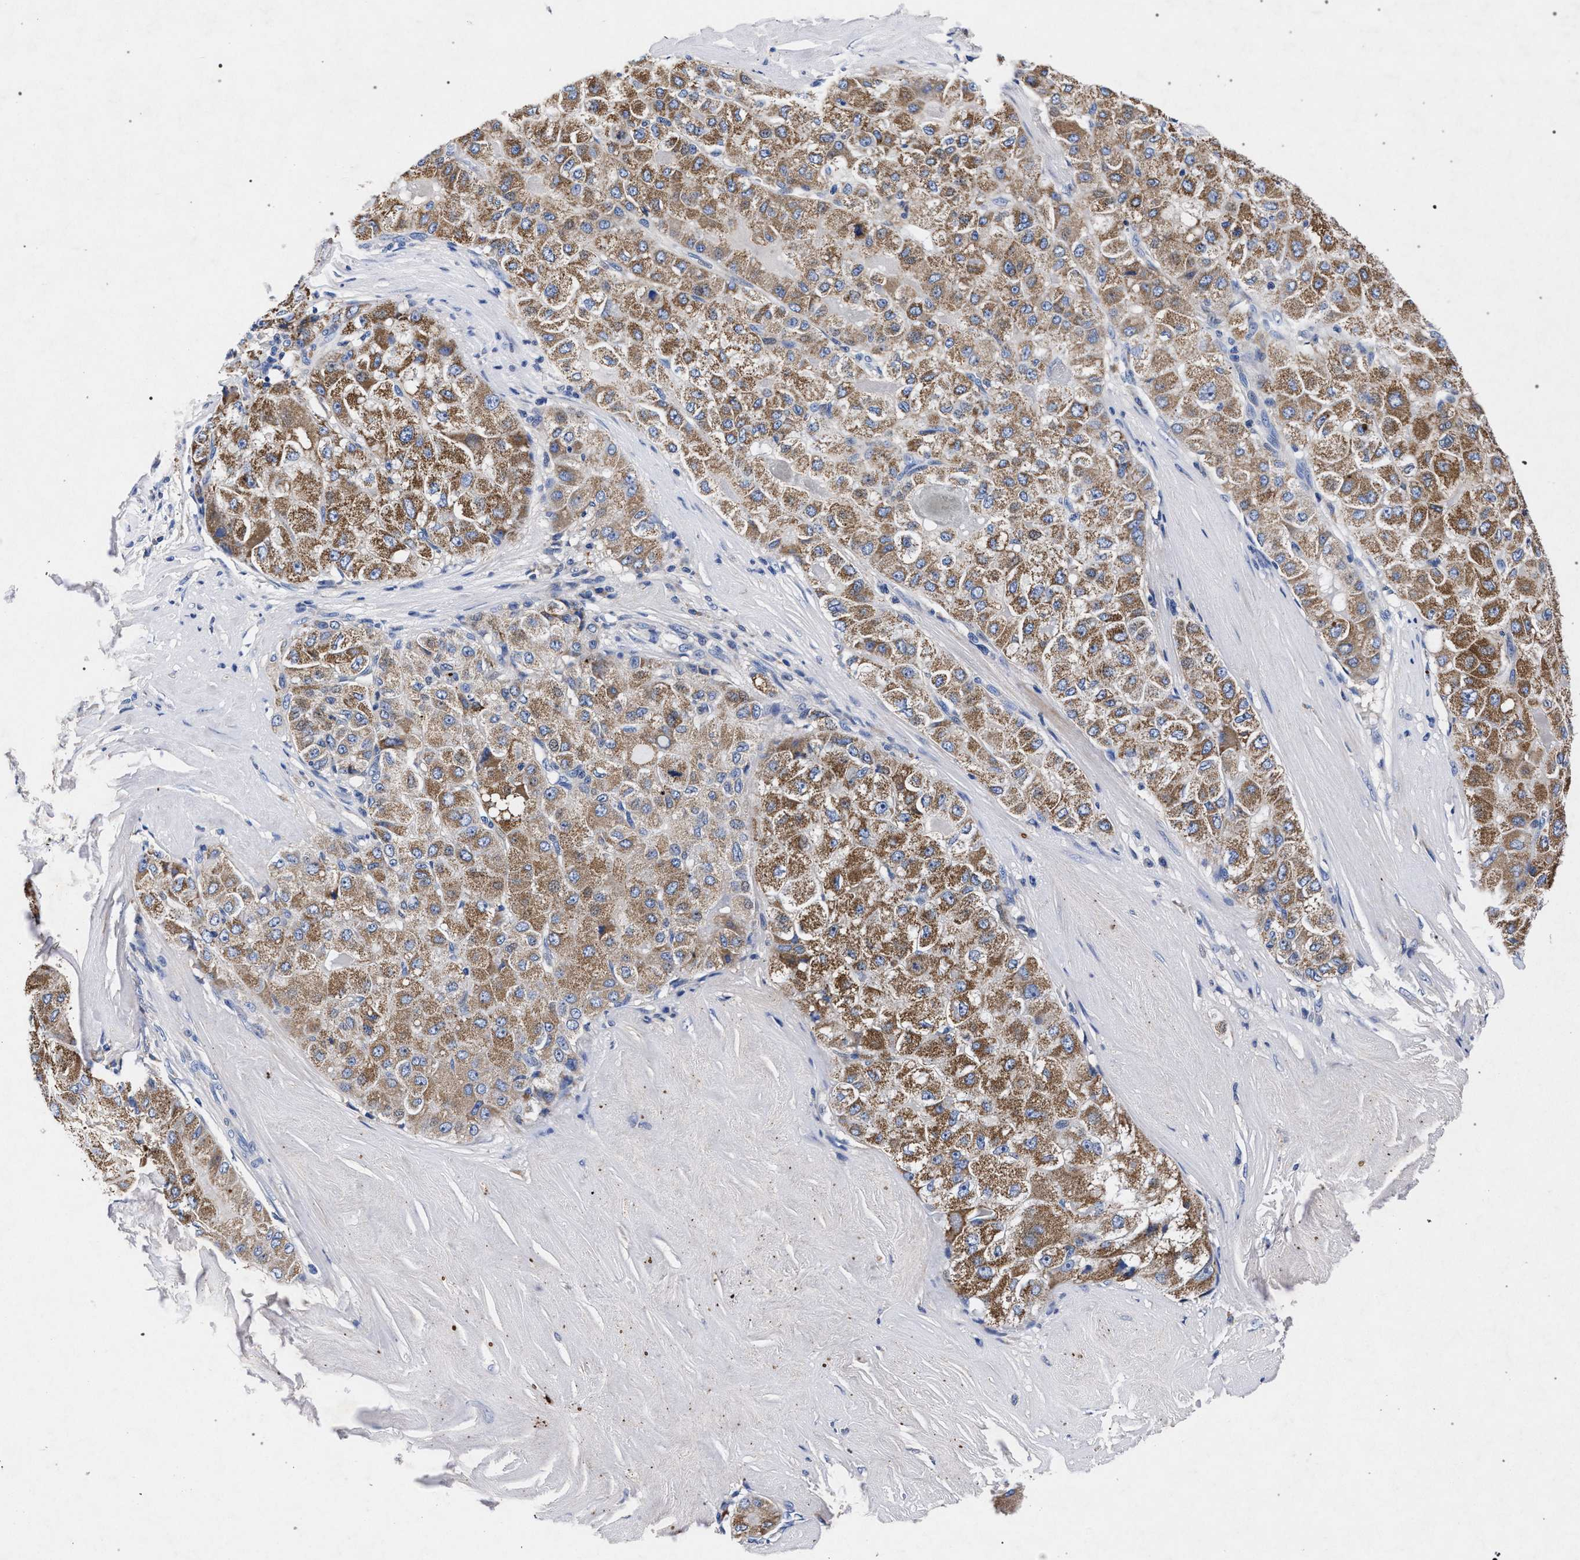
{"staining": {"intensity": "moderate", "quantity": ">75%", "location": "cytoplasmic/membranous"}, "tissue": "liver cancer", "cell_type": "Tumor cells", "image_type": "cancer", "snomed": [{"axis": "morphology", "description": "Carcinoma, Hepatocellular, NOS"}, {"axis": "topography", "description": "Liver"}], "caption": "This is a histology image of immunohistochemistry (IHC) staining of hepatocellular carcinoma (liver), which shows moderate staining in the cytoplasmic/membranous of tumor cells.", "gene": "HSD17B14", "patient": {"sex": "male", "age": 80}}